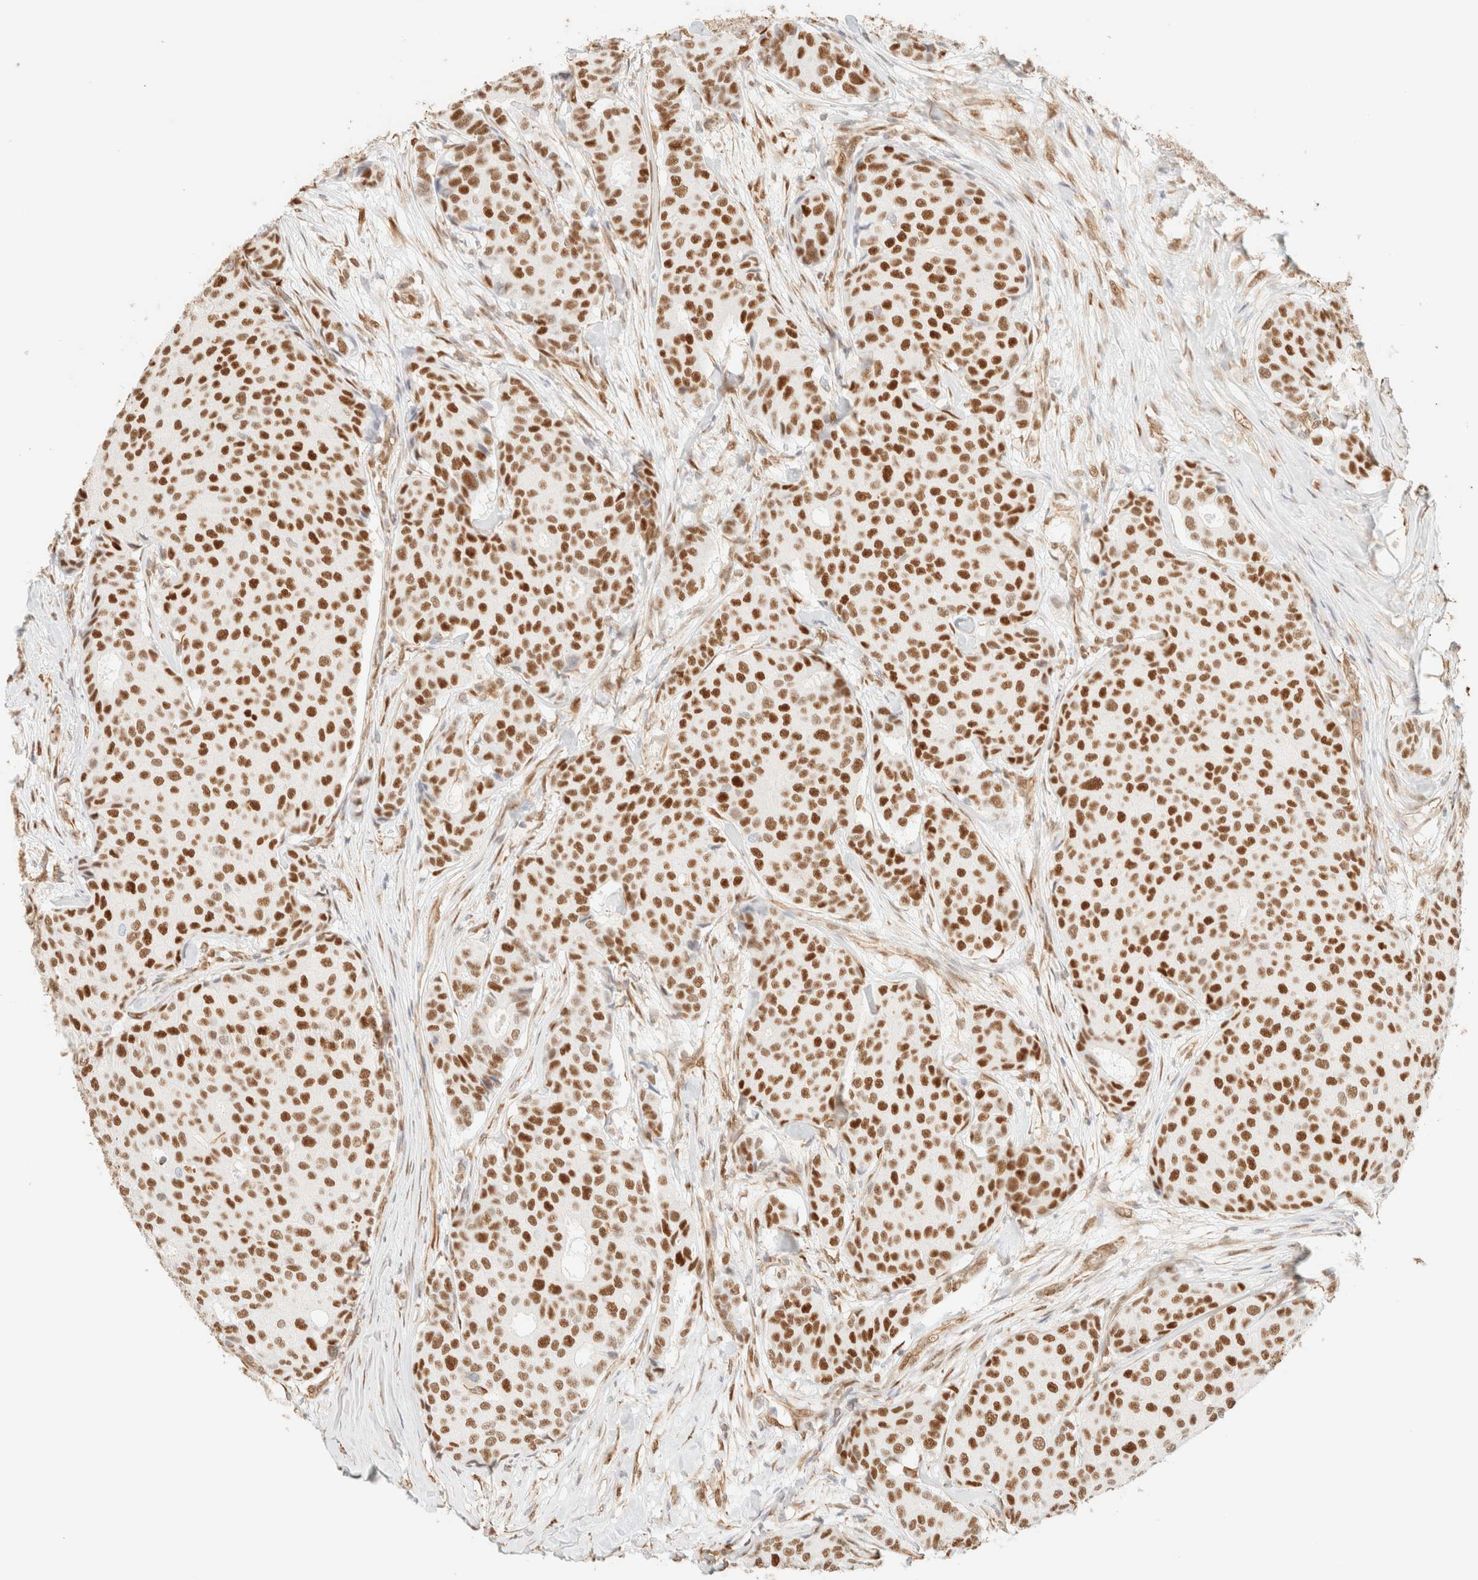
{"staining": {"intensity": "strong", "quantity": ">75%", "location": "nuclear"}, "tissue": "breast cancer", "cell_type": "Tumor cells", "image_type": "cancer", "snomed": [{"axis": "morphology", "description": "Duct carcinoma"}, {"axis": "topography", "description": "Breast"}], "caption": "Strong nuclear staining is identified in about >75% of tumor cells in infiltrating ductal carcinoma (breast). (IHC, brightfield microscopy, high magnification).", "gene": "ZSCAN18", "patient": {"sex": "female", "age": 75}}